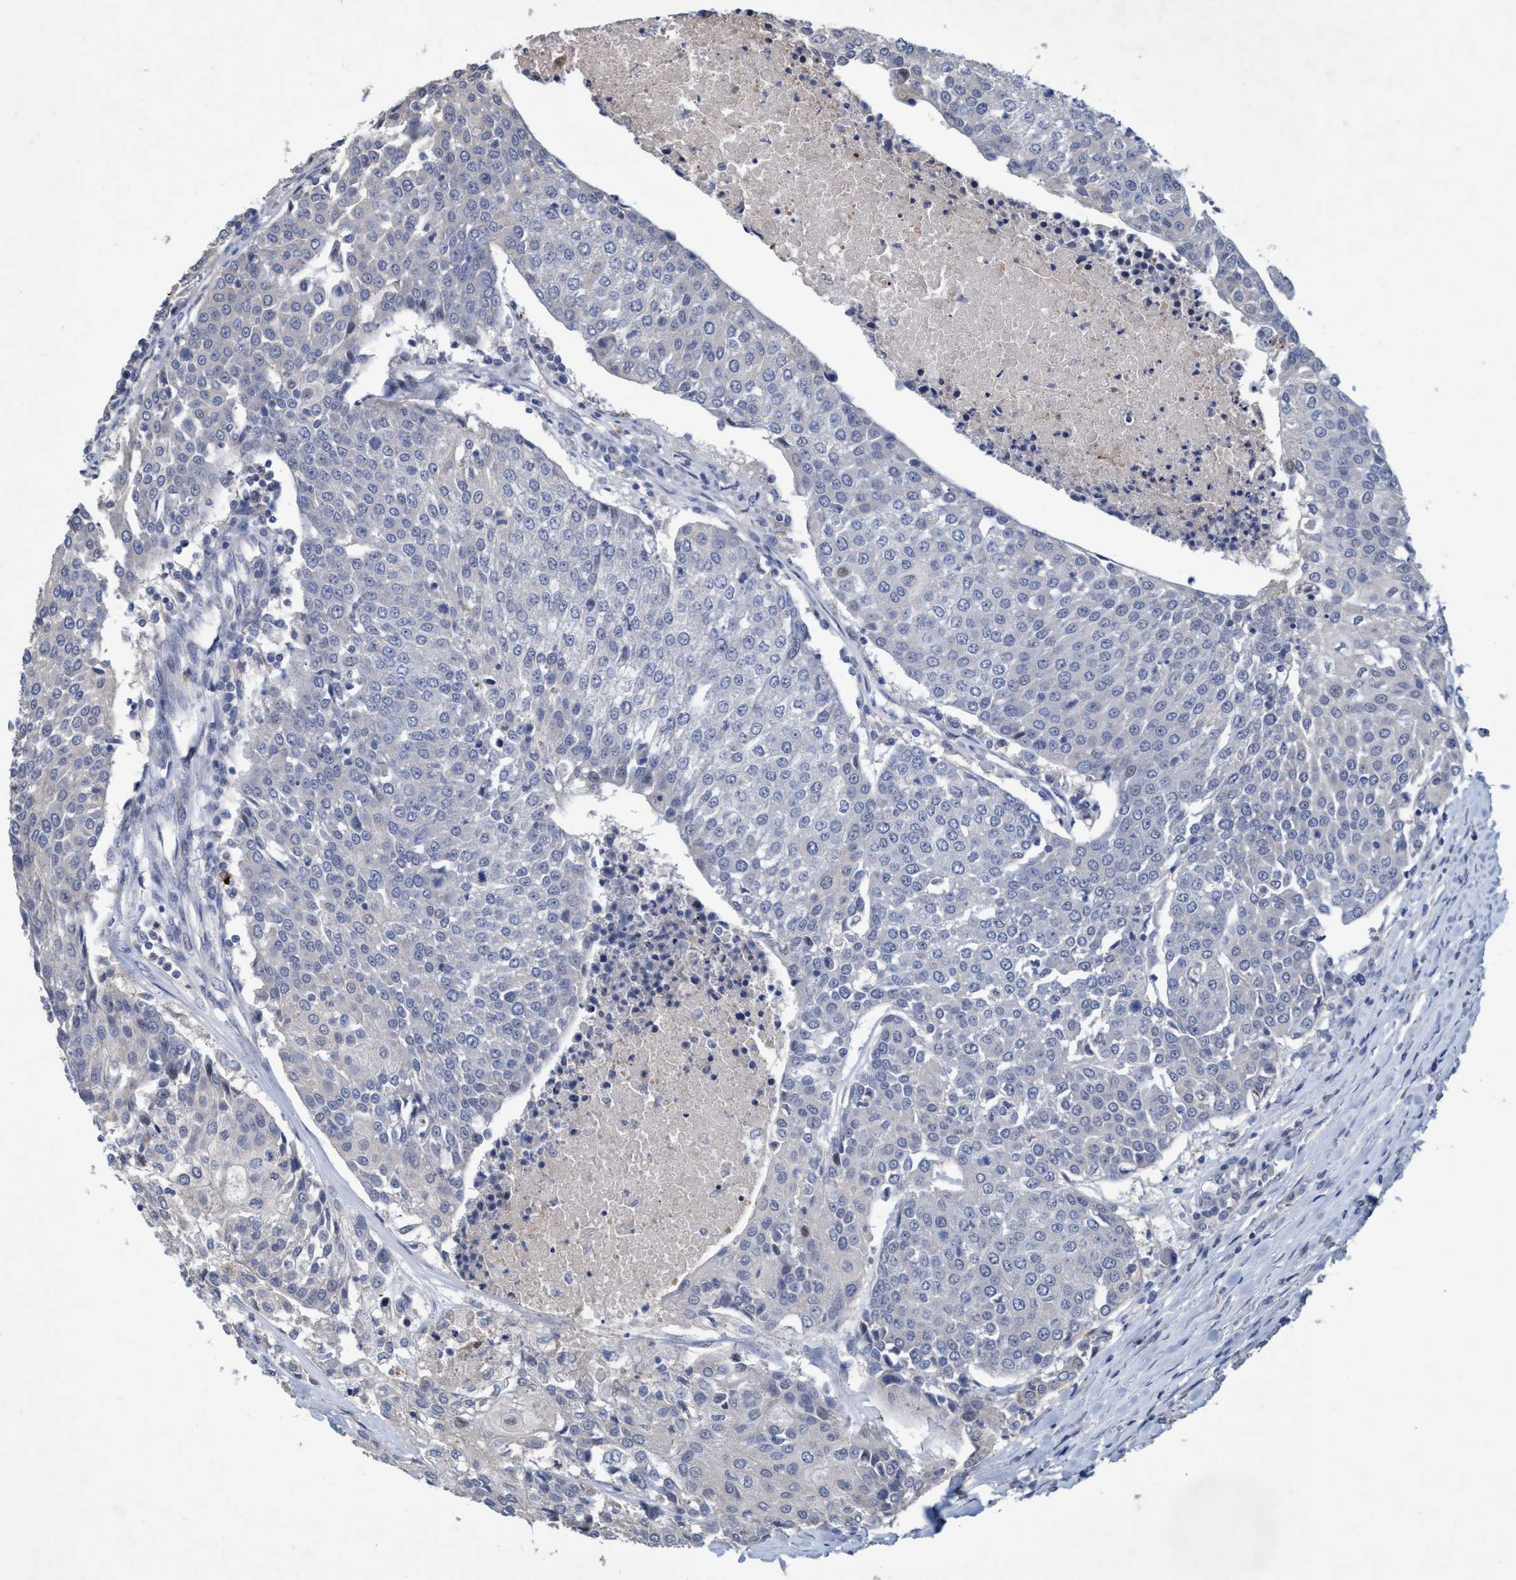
{"staining": {"intensity": "negative", "quantity": "none", "location": "none"}, "tissue": "urothelial cancer", "cell_type": "Tumor cells", "image_type": "cancer", "snomed": [{"axis": "morphology", "description": "Urothelial carcinoma, High grade"}, {"axis": "topography", "description": "Urinary bladder"}], "caption": "The histopathology image reveals no significant expression in tumor cells of high-grade urothelial carcinoma. (Immunohistochemistry, brightfield microscopy, high magnification).", "gene": "ZNF677", "patient": {"sex": "female", "age": 85}}